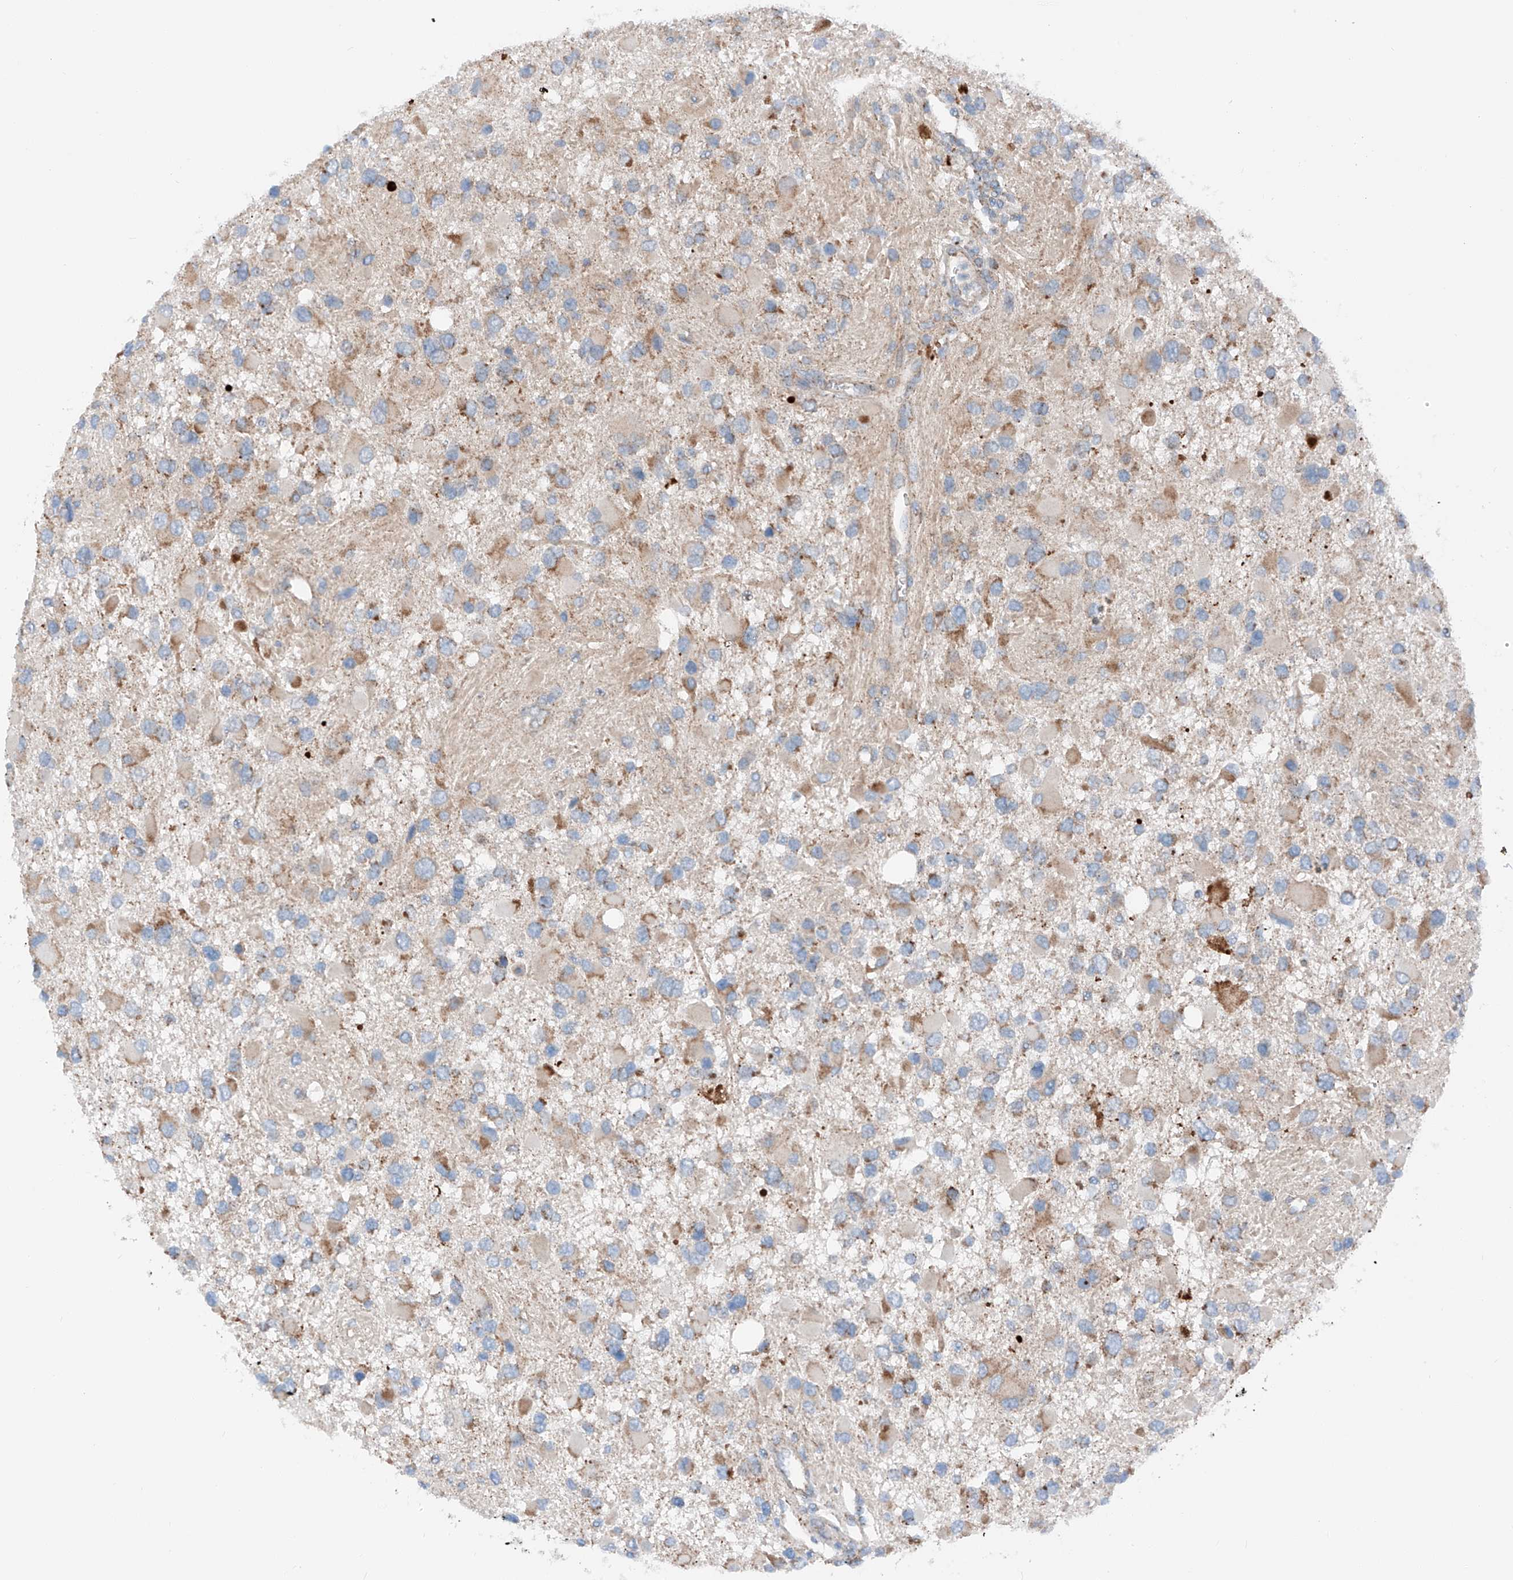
{"staining": {"intensity": "moderate", "quantity": "25%-75%", "location": "cytoplasmic/membranous"}, "tissue": "glioma", "cell_type": "Tumor cells", "image_type": "cancer", "snomed": [{"axis": "morphology", "description": "Glioma, malignant, High grade"}, {"axis": "topography", "description": "Brain"}], "caption": "This is a photomicrograph of IHC staining of high-grade glioma (malignant), which shows moderate staining in the cytoplasmic/membranous of tumor cells.", "gene": "MRAP", "patient": {"sex": "male", "age": 53}}